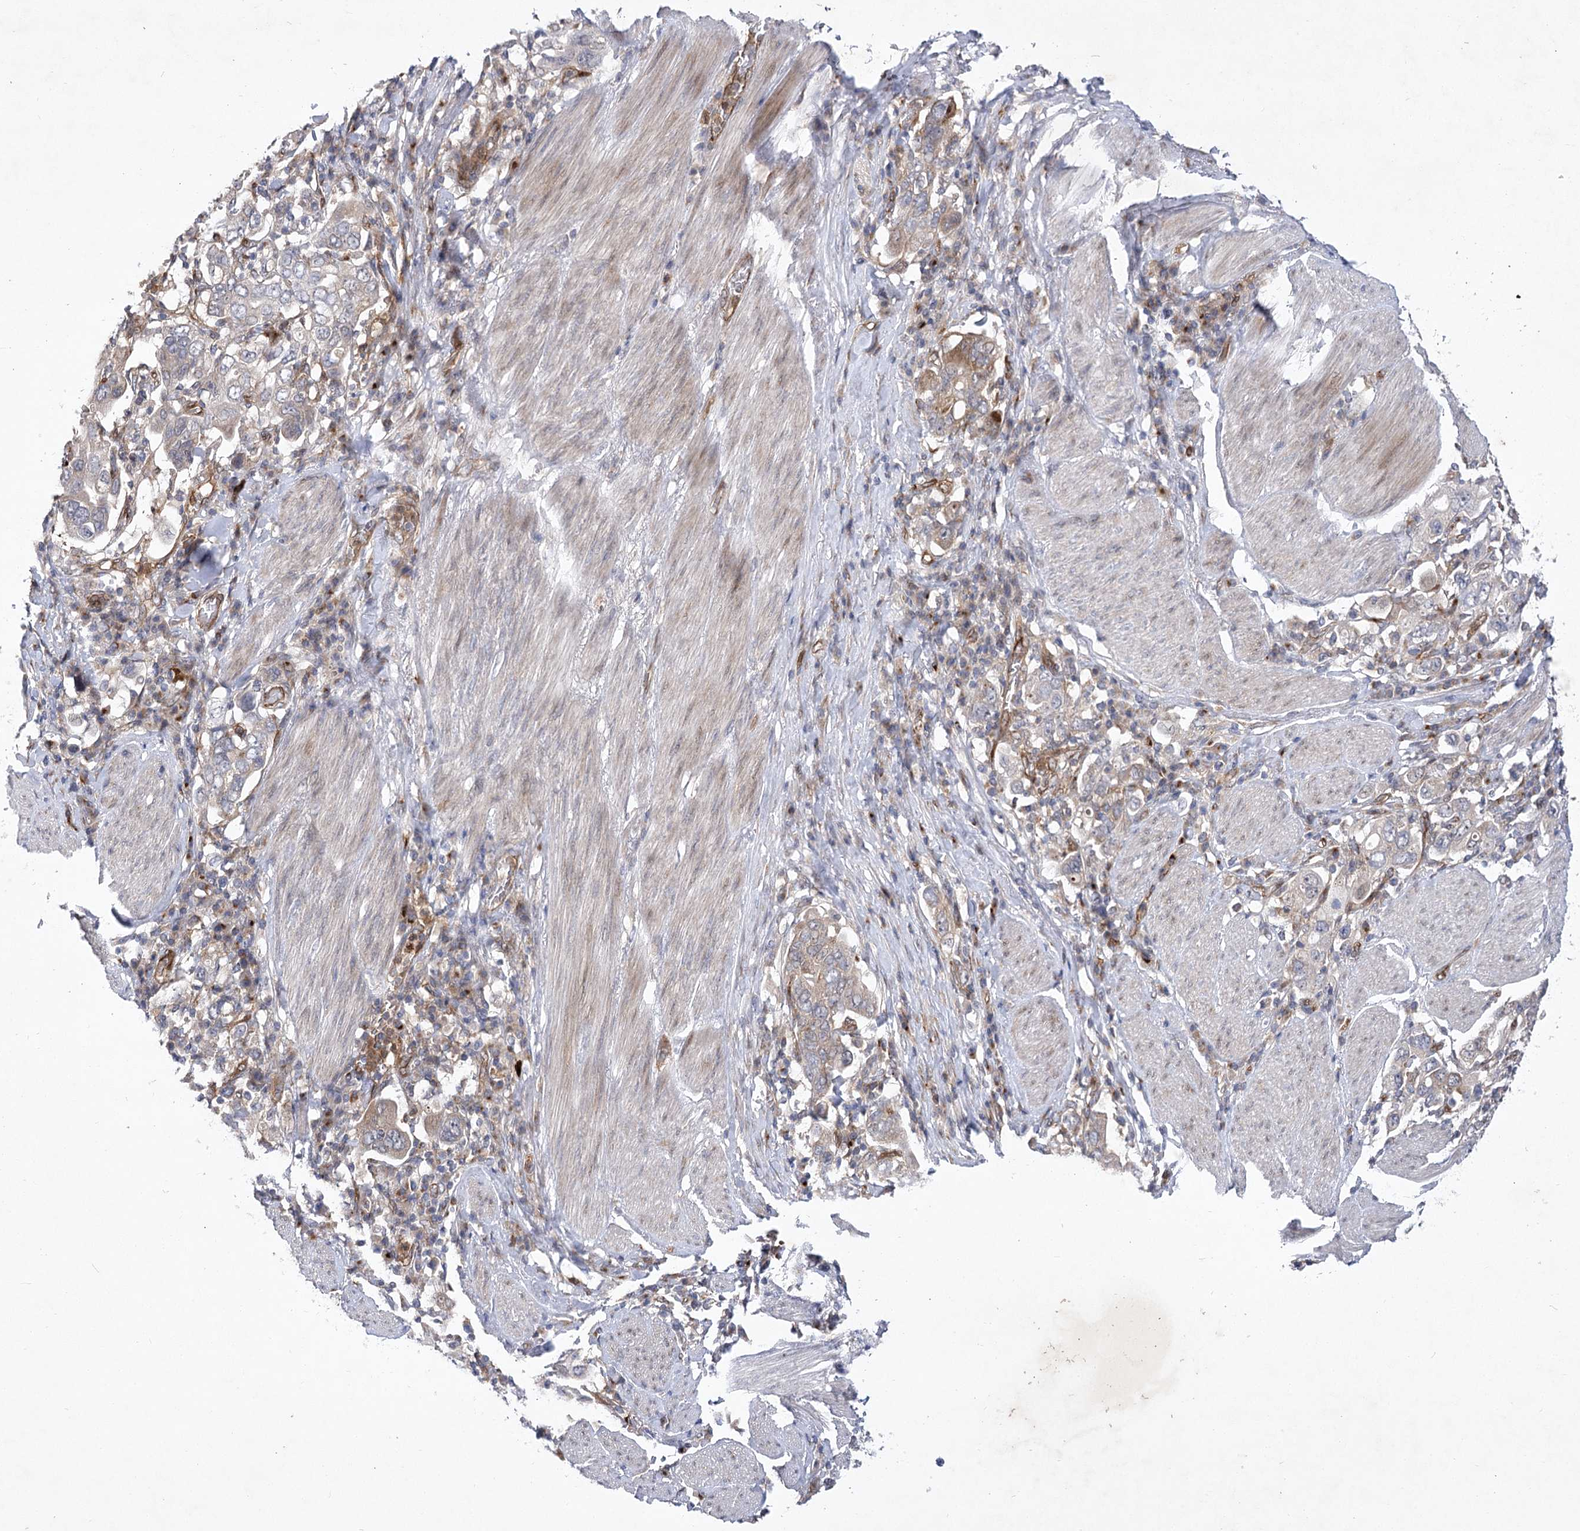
{"staining": {"intensity": "weak", "quantity": "<25%", "location": "cytoplasmic/membranous"}, "tissue": "stomach cancer", "cell_type": "Tumor cells", "image_type": "cancer", "snomed": [{"axis": "morphology", "description": "Adenocarcinoma, NOS"}, {"axis": "topography", "description": "Stomach, upper"}], "caption": "Immunohistochemistry micrograph of human stomach adenocarcinoma stained for a protein (brown), which exhibits no staining in tumor cells.", "gene": "ARHGAP31", "patient": {"sex": "male", "age": 62}}